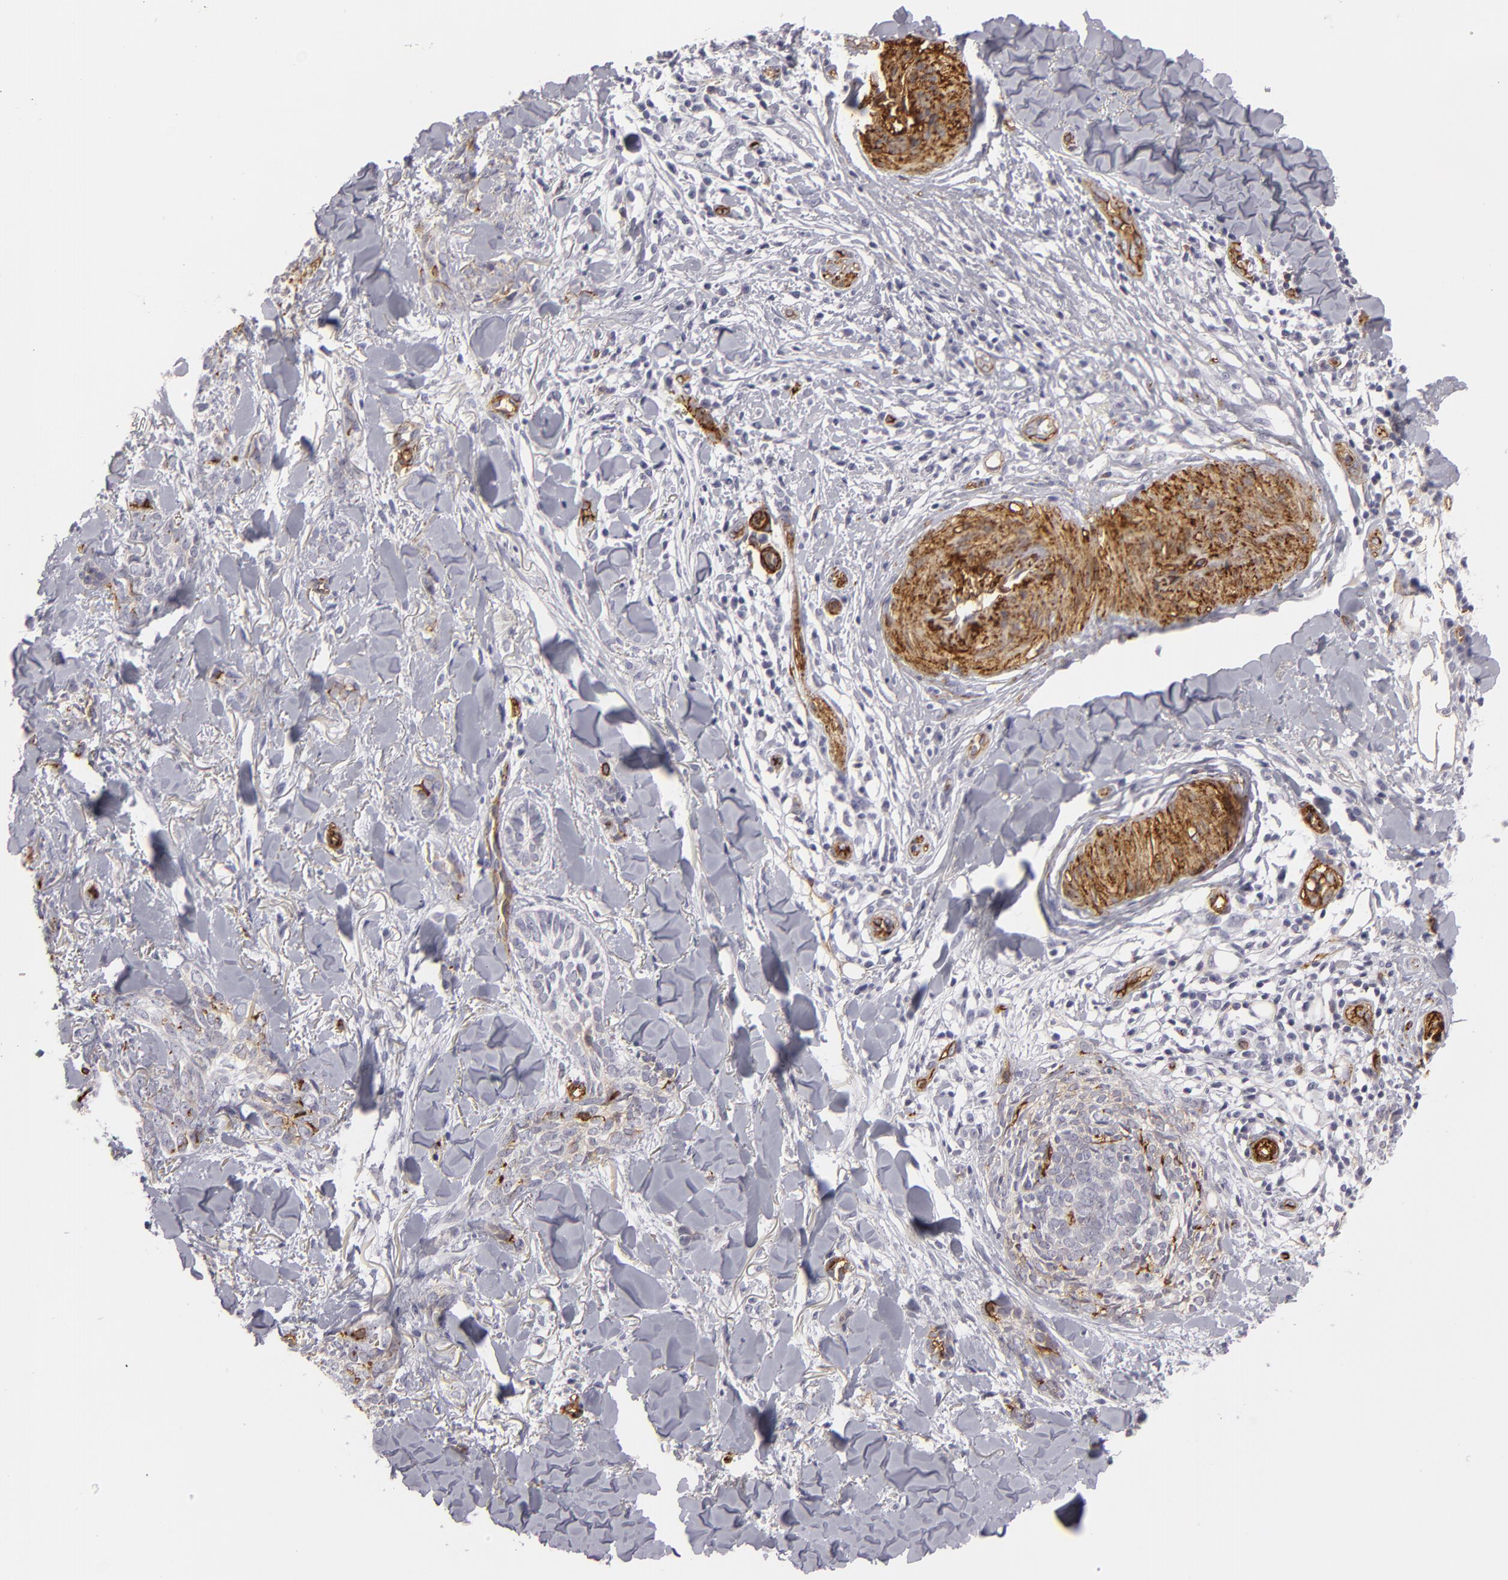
{"staining": {"intensity": "negative", "quantity": "none", "location": "none"}, "tissue": "skin cancer", "cell_type": "Tumor cells", "image_type": "cancer", "snomed": [{"axis": "morphology", "description": "Basal cell carcinoma"}, {"axis": "topography", "description": "Skin"}], "caption": "DAB (3,3'-diaminobenzidine) immunohistochemical staining of human skin basal cell carcinoma shows no significant expression in tumor cells.", "gene": "MCAM", "patient": {"sex": "female", "age": 81}}